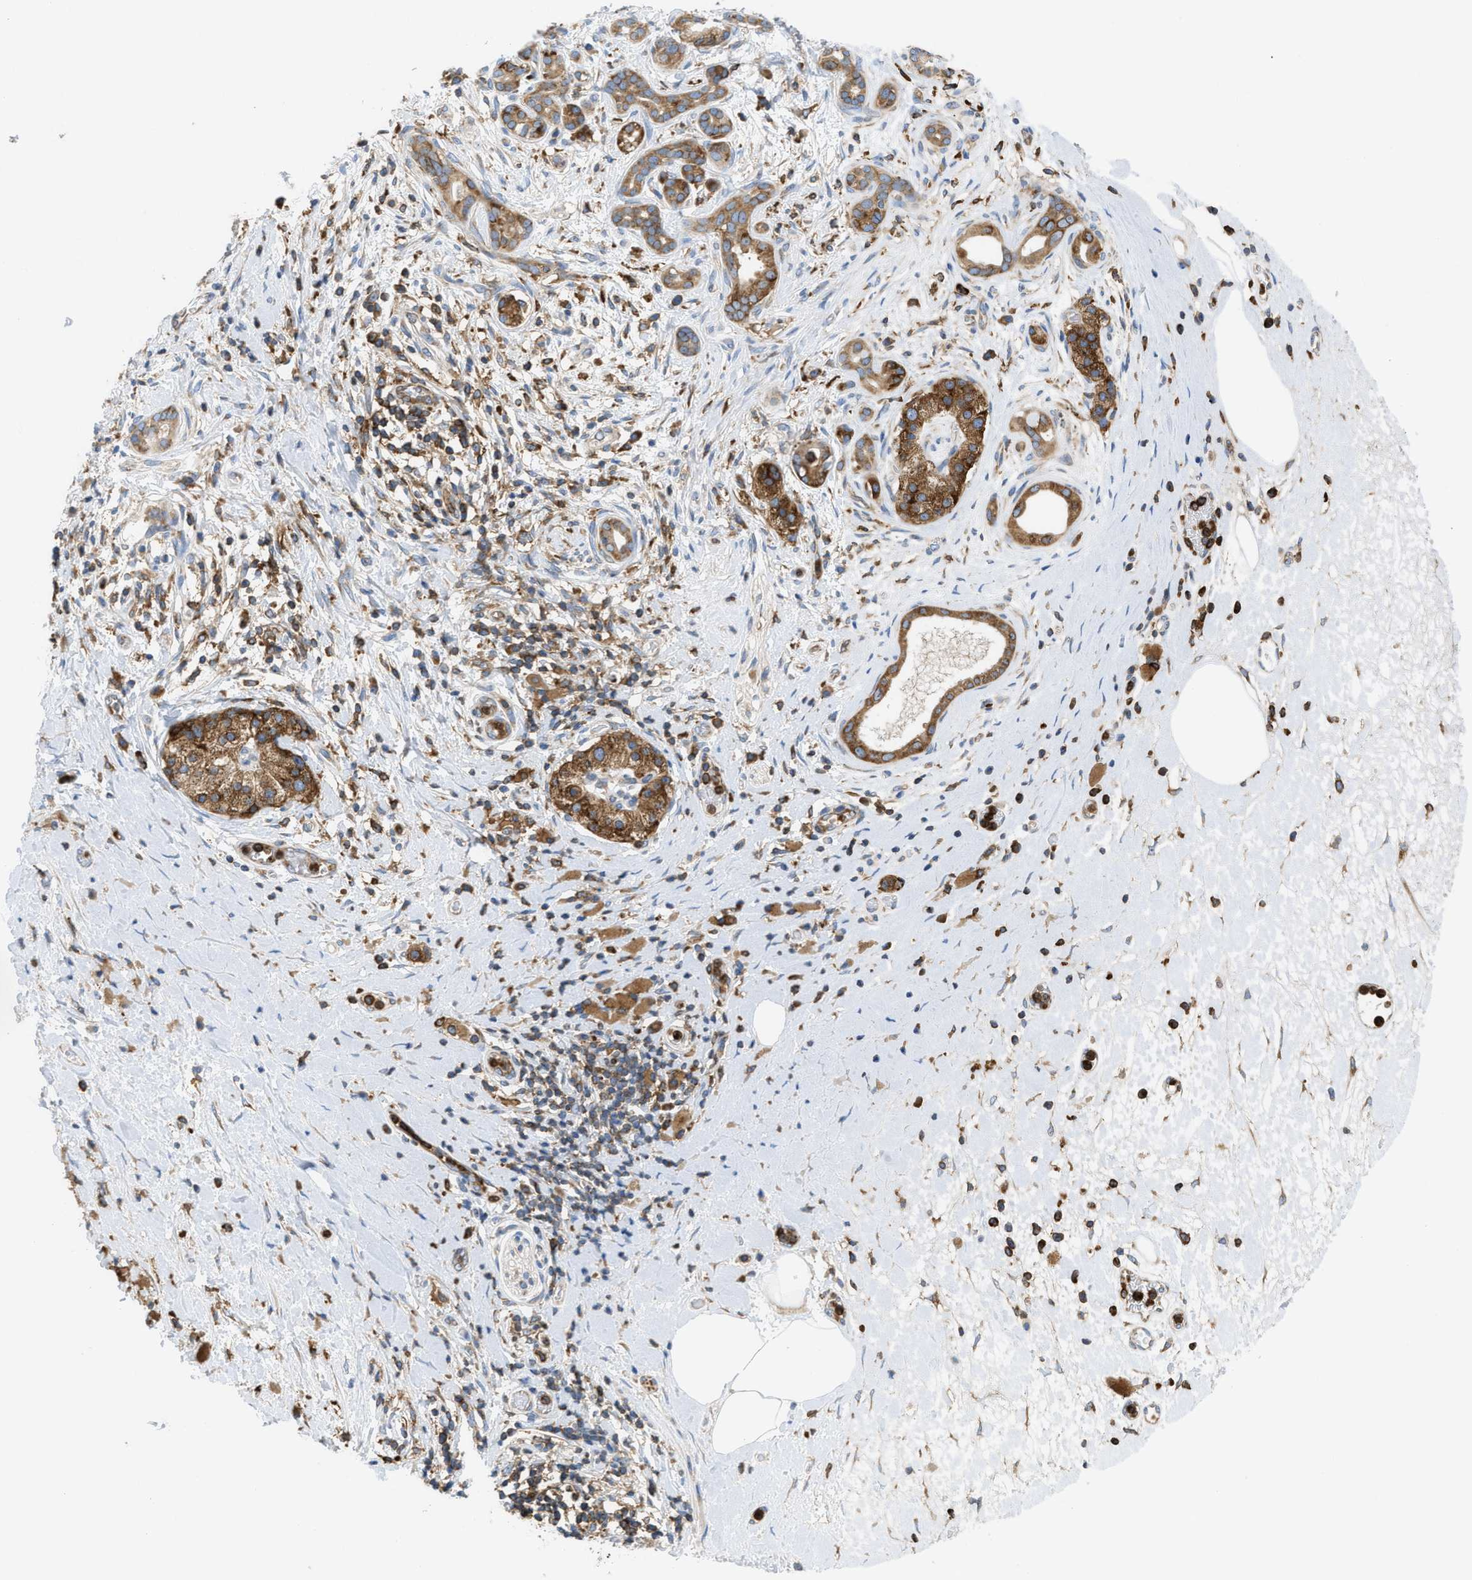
{"staining": {"intensity": "strong", "quantity": ">75%", "location": "cytoplasmic/membranous"}, "tissue": "pancreatic cancer", "cell_type": "Tumor cells", "image_type": "cancer", "snomed": [{"axis": "morphology", "description": "Adenocarcinoma, NOS"}, {"axis": "topography", "description": "Pancreas"}], "caption": "The immunohistochemical stain shows strong cytoplasmic/membranous staining in tumor cells of pancreatic adenocarcinoma tissue.", "gene": "GPAT4", "patient": {"sex": "male", "age": 55}}